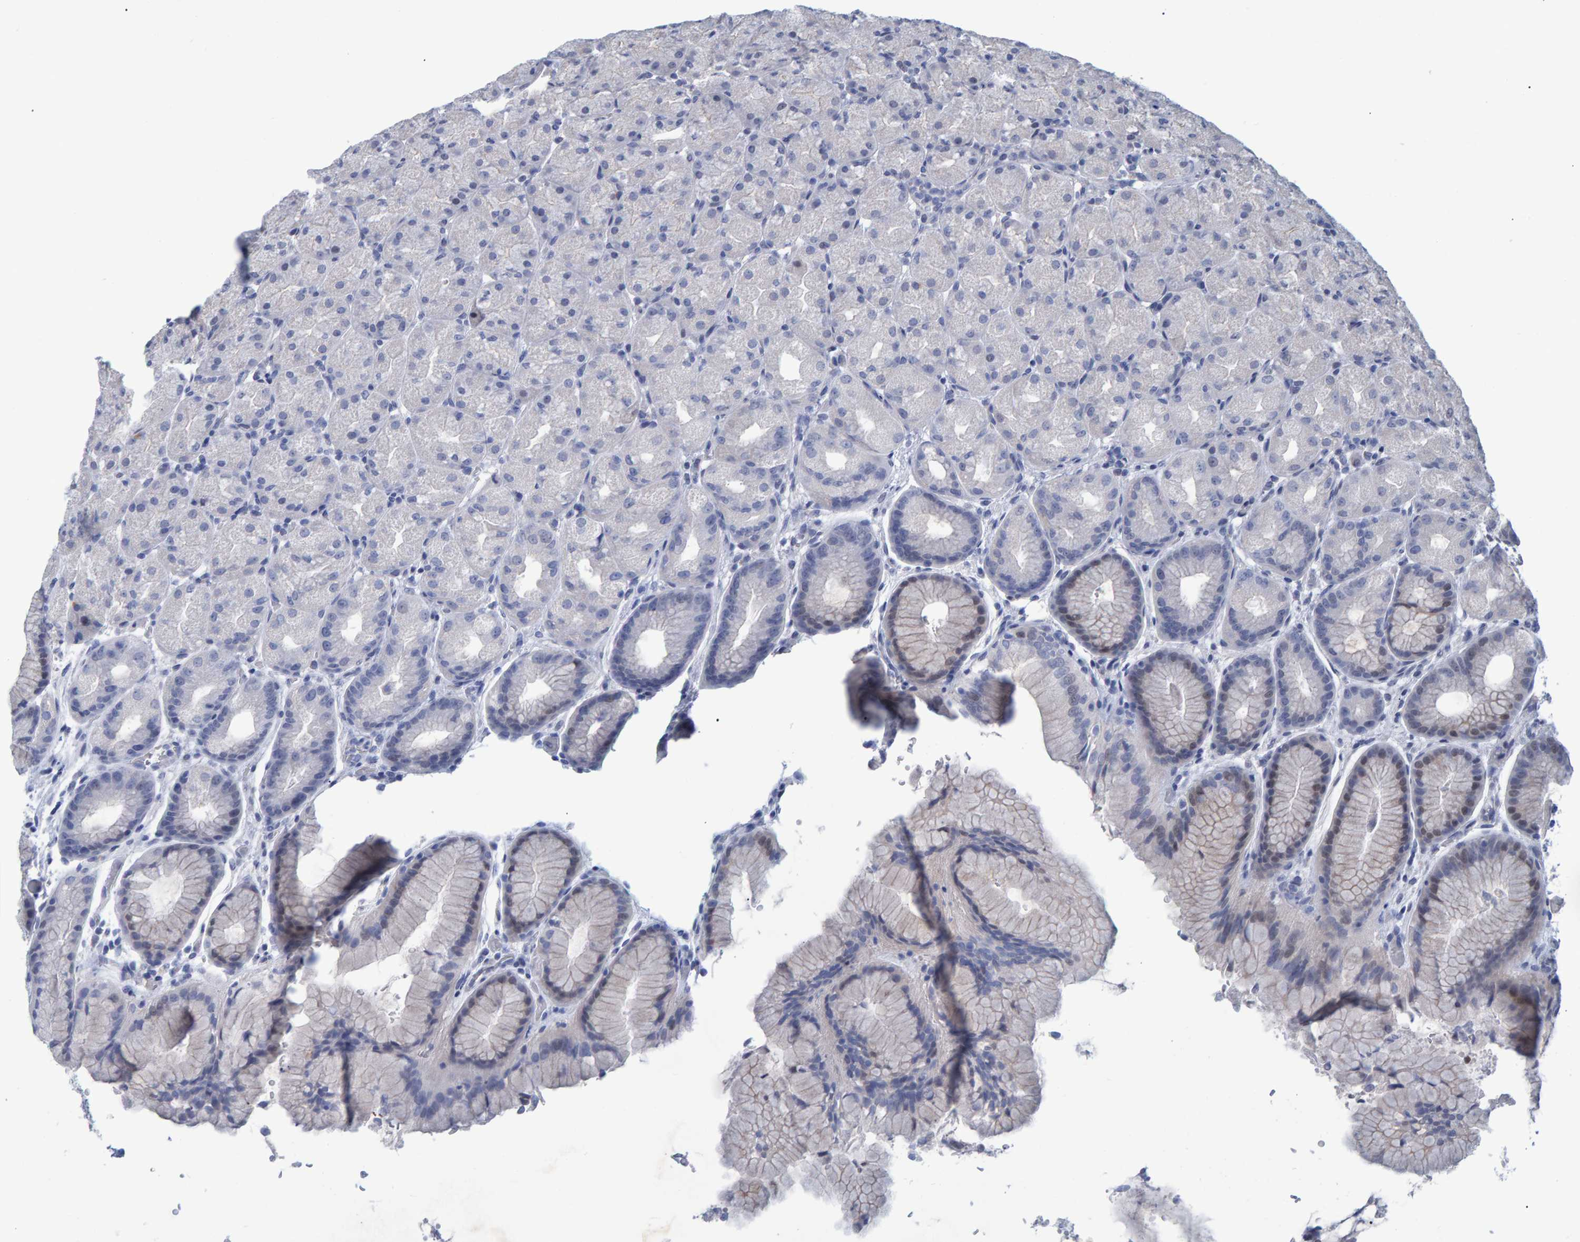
{"staining": {"intensity": "negative", "quantity": "none", "location": "none"}, "tissue": "stomach", "cell_type": "Glandular cells", "image_type": "normal", "snomed": [{"axis": "morphology", "description": "Normal tissue, NOS"}, {"axis": "topography", "description": "Stomach, upper"}, {"axis": "topography", "description": "Stomach"}], "caption": "A high-resolution histopathology image shows immunohistochemistry staining of normal stomach, which reveals no significant staining in glandular cells.", "gene": "PROCA1", "patient": {"sex": "male", "age": 48}}